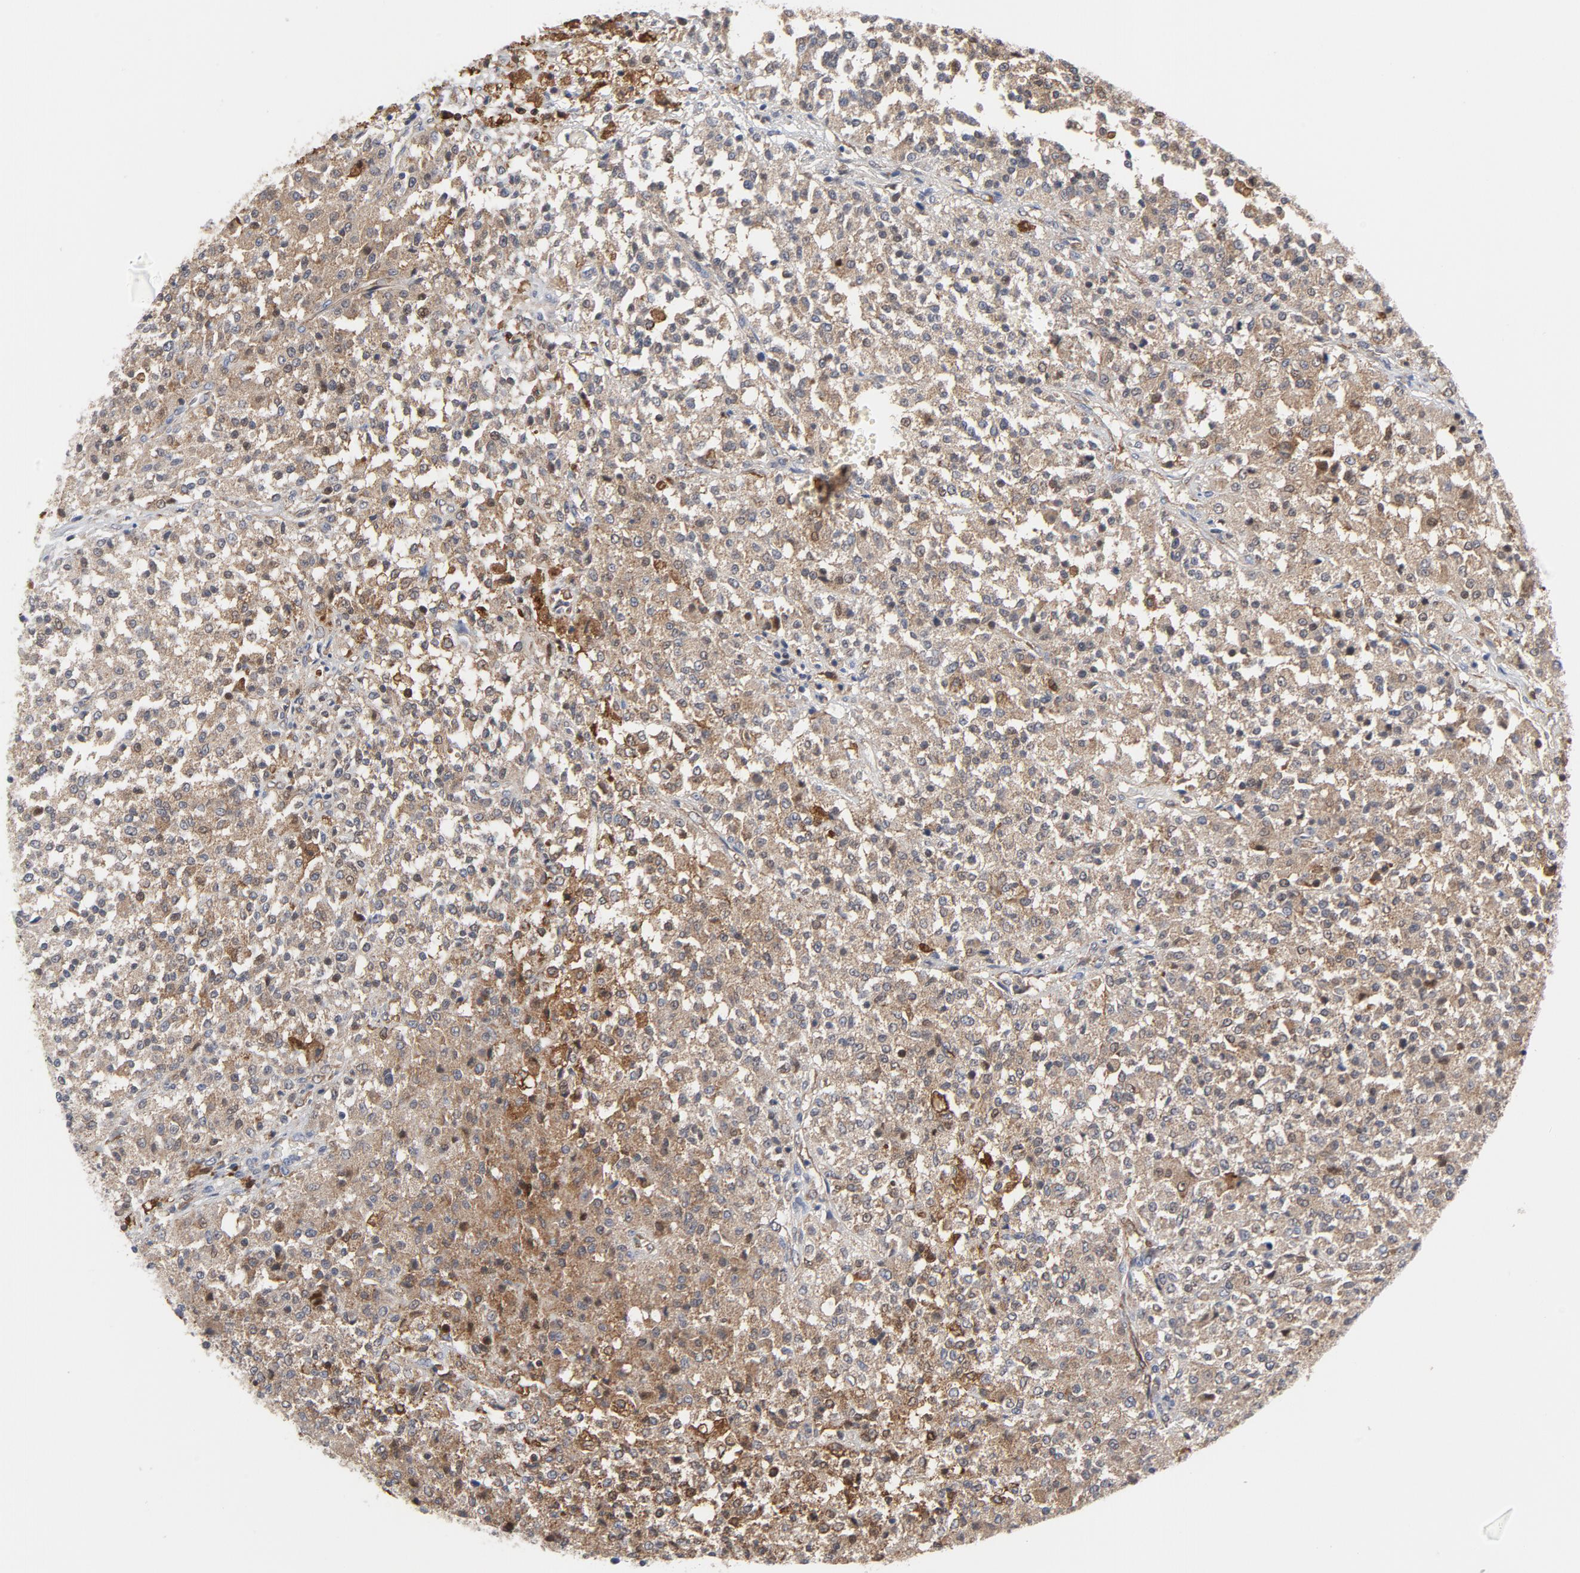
{"staining": {"intensity": "moderate", "quantity": ">75%", "location": "cytoplasmic/membranous"}, "tissue": "testis cancer", "cell_type": "Tumor cells", "image_type": "cancer", "snomed": [{"axis": "morphology", "description": "Seminoma, NOS"}, {"axis": "topography", "description": "Testis"}], "caption": "Seminoma (testis) stained with DAB IHC shows medium levels of moderate cytoplasmic/membranous staining in approximately >75% of tumor cells.", "gene": "RAPGEF4", "patient": {"sex": "male", "age": 59}}